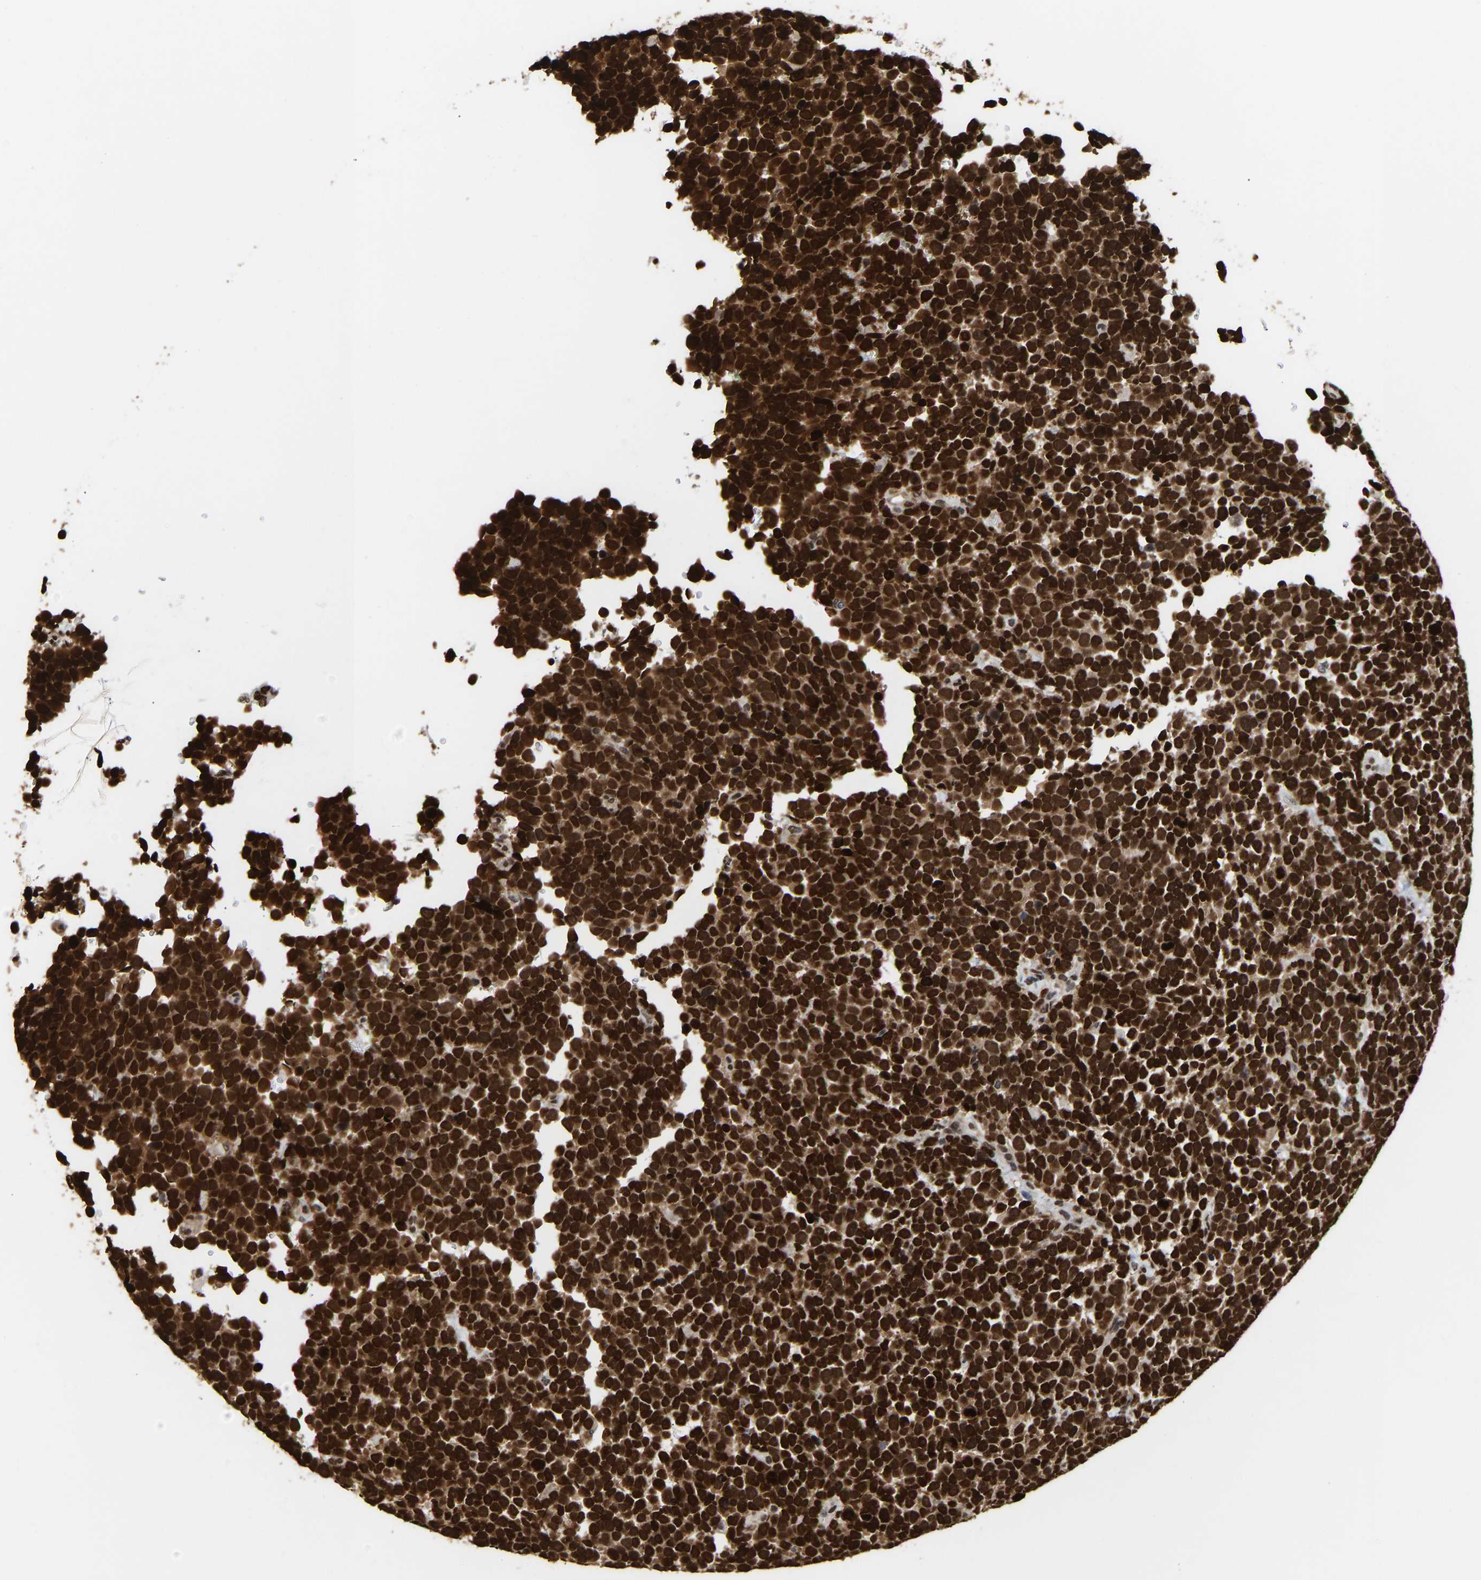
{"staining": {"intensity": "strong", "quantity": ">75%", "location": "cytoplasmic/membranous,nuclear"}, "tissue": "urothelial cancer", "cell_type": "Tumor cells", "image_type": "cancer", "snomed": [{"axis": "morphology", "description": "Urothelial carcinoma, High grade"}, {"axis": "topography", "description": "Urinary bladder"}], "caption": "Protein staining of urothelial cancer tissue displays strong cytoplasmic/membranous and nuclear positivity in approximately >75% of tumor cells.", "gene": "PSIP1", "patient": {"sex": "female", "age": 82}}